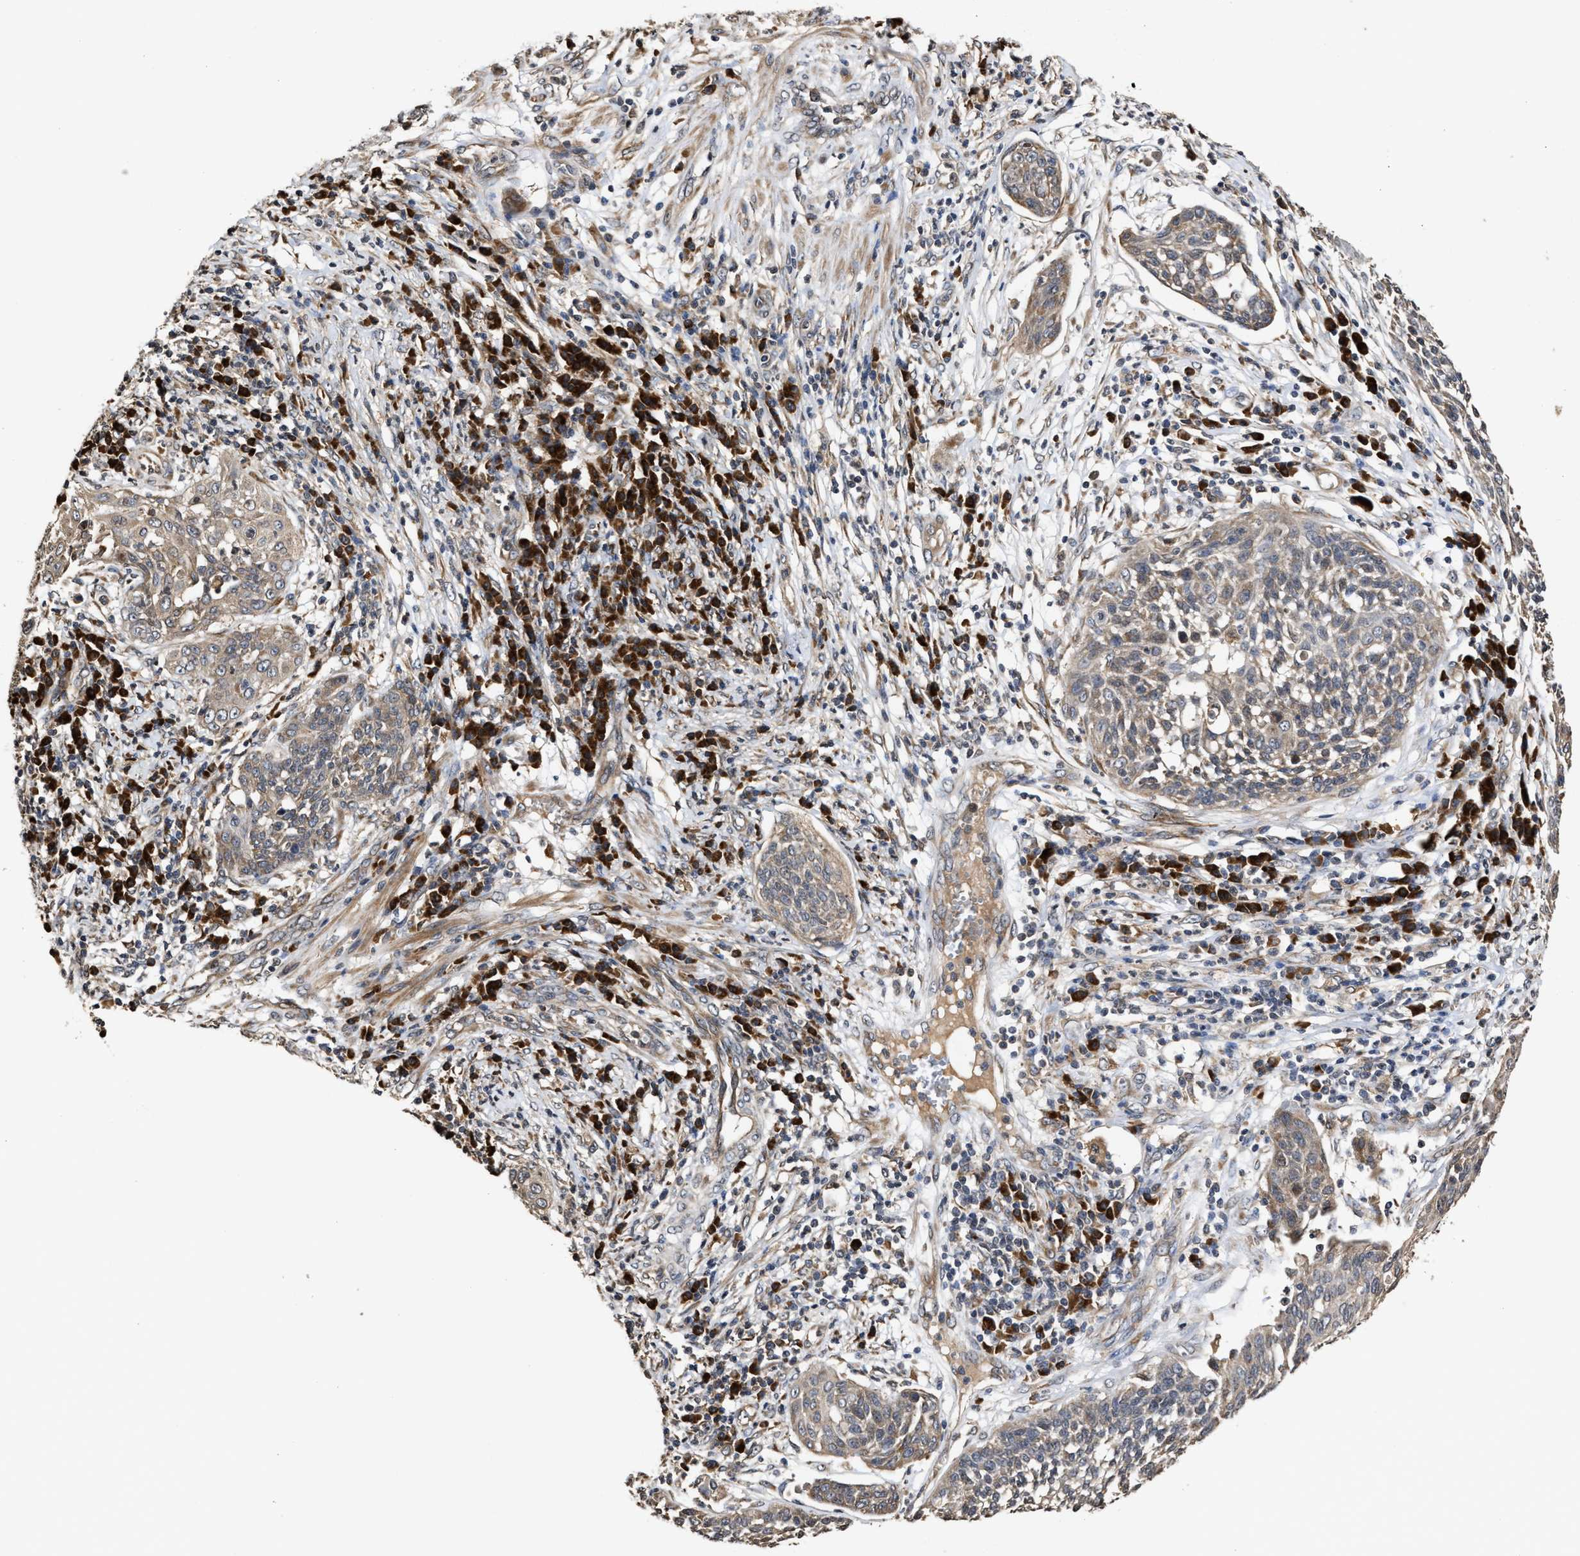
{"staining": {"intensity": "weak", "quantity": ">75%", "location": "cytoplasmic/membranous"}, "tissue": "cervical cancer", "cell_type": "Tumor cells", "image_type": "cancer", "snomed": [{"axis": "morphology", "description": "Squamous cell carcinoma, NOS"}, {"axis": "topography", "description": "Cervix"}], "caption": "This is a histology image of immunohistochemistry staining of cervical cancer, which shows weak positivity in the cytoplasmic/membranous of tumor cells.", "gene": "SAR1A", "patient": {"sex": "female", "age": 34}}